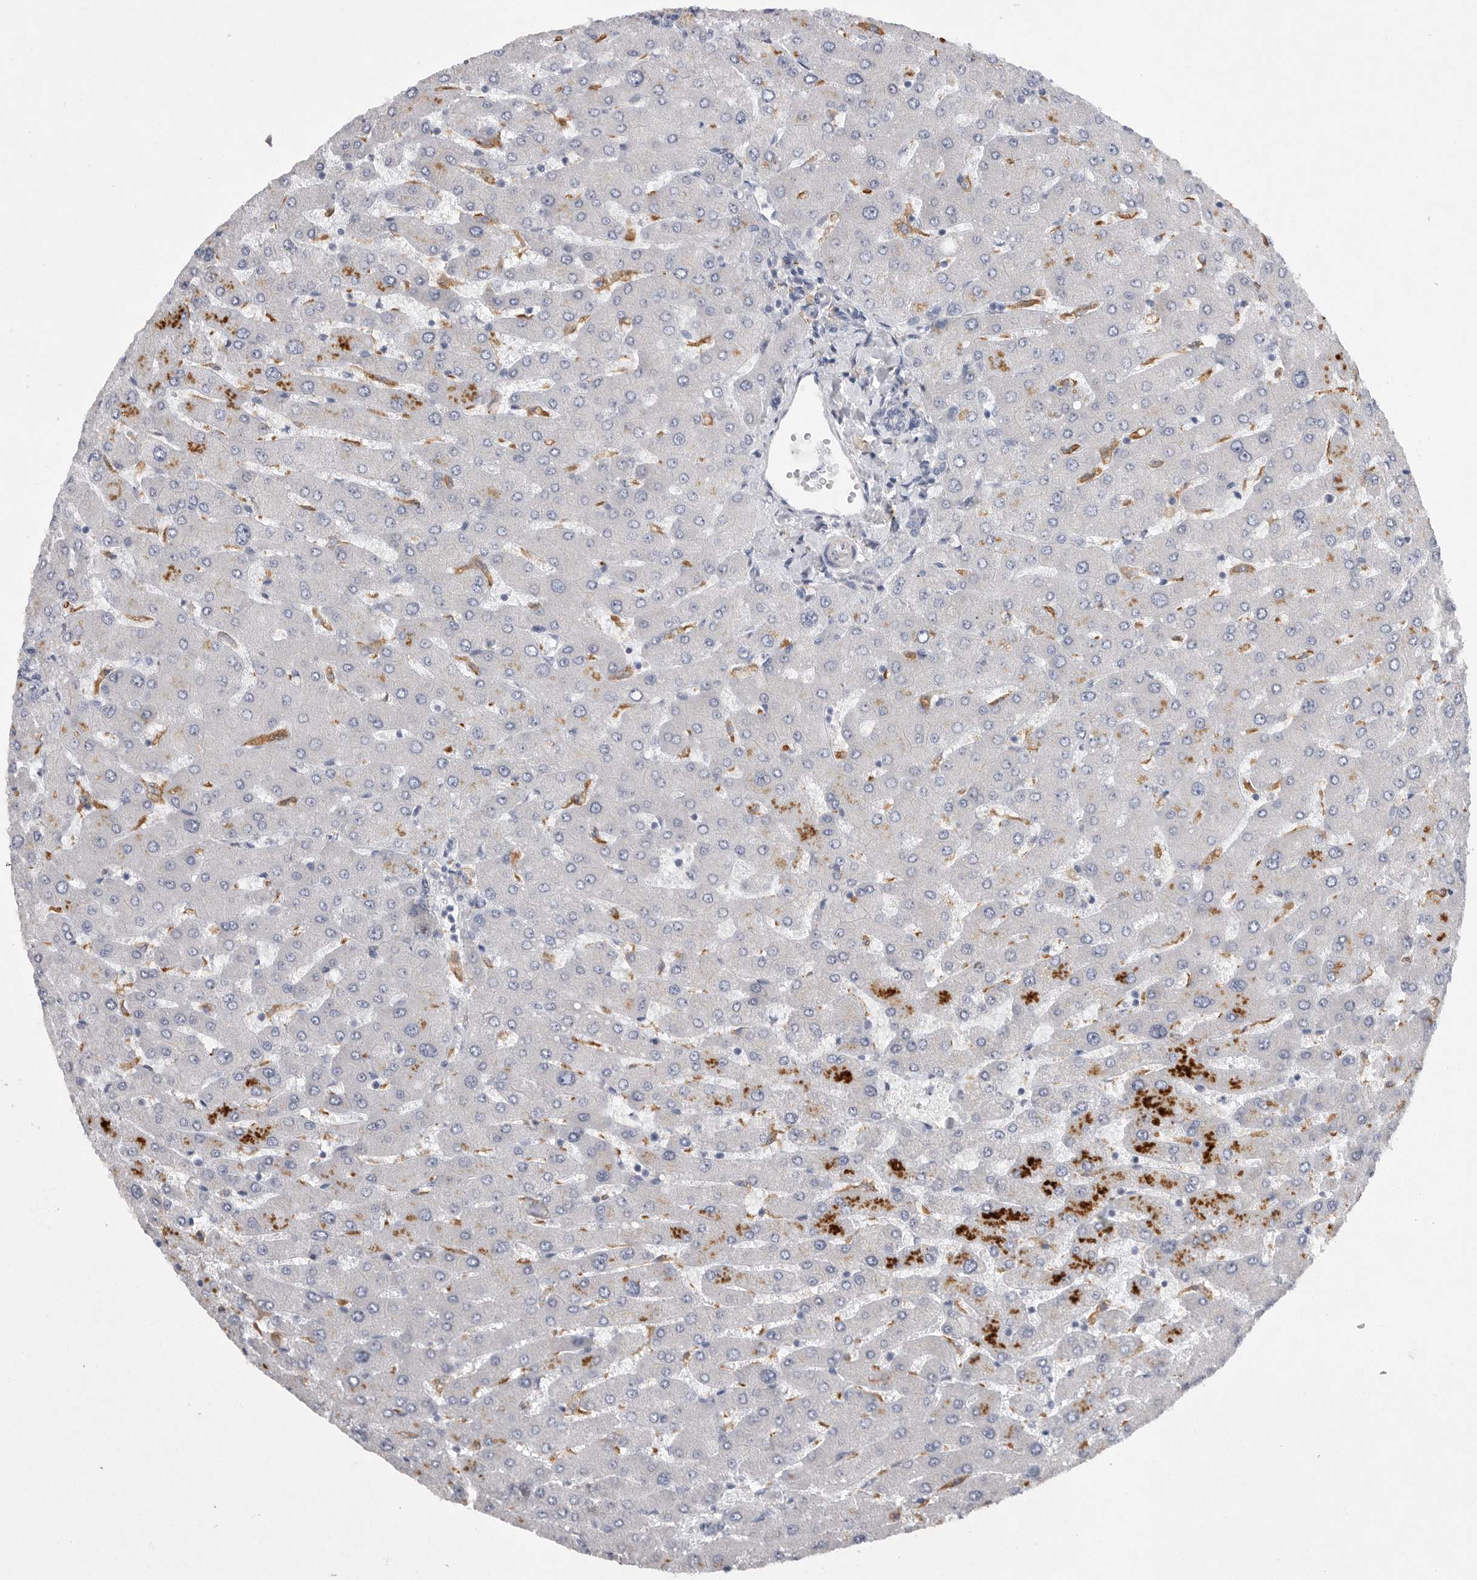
{"staining": {"intensity": "negative", "quantity": "none", "location": "none"}, "tissue": "liver", "cell_type": "Cholangiocytes", "image_type": "normal", "snomed": [{"axis": "morphology", "description": "Normal tissue, NOS"}, {"axis": "topography", "description": "Liver"}], "caption": "Liver stained for a protein using immunohistochemistry (IHC) displays no staining cholangiocytes.", "gene": "EDEM3", "patient": {"sex": "male", "age": 55}}